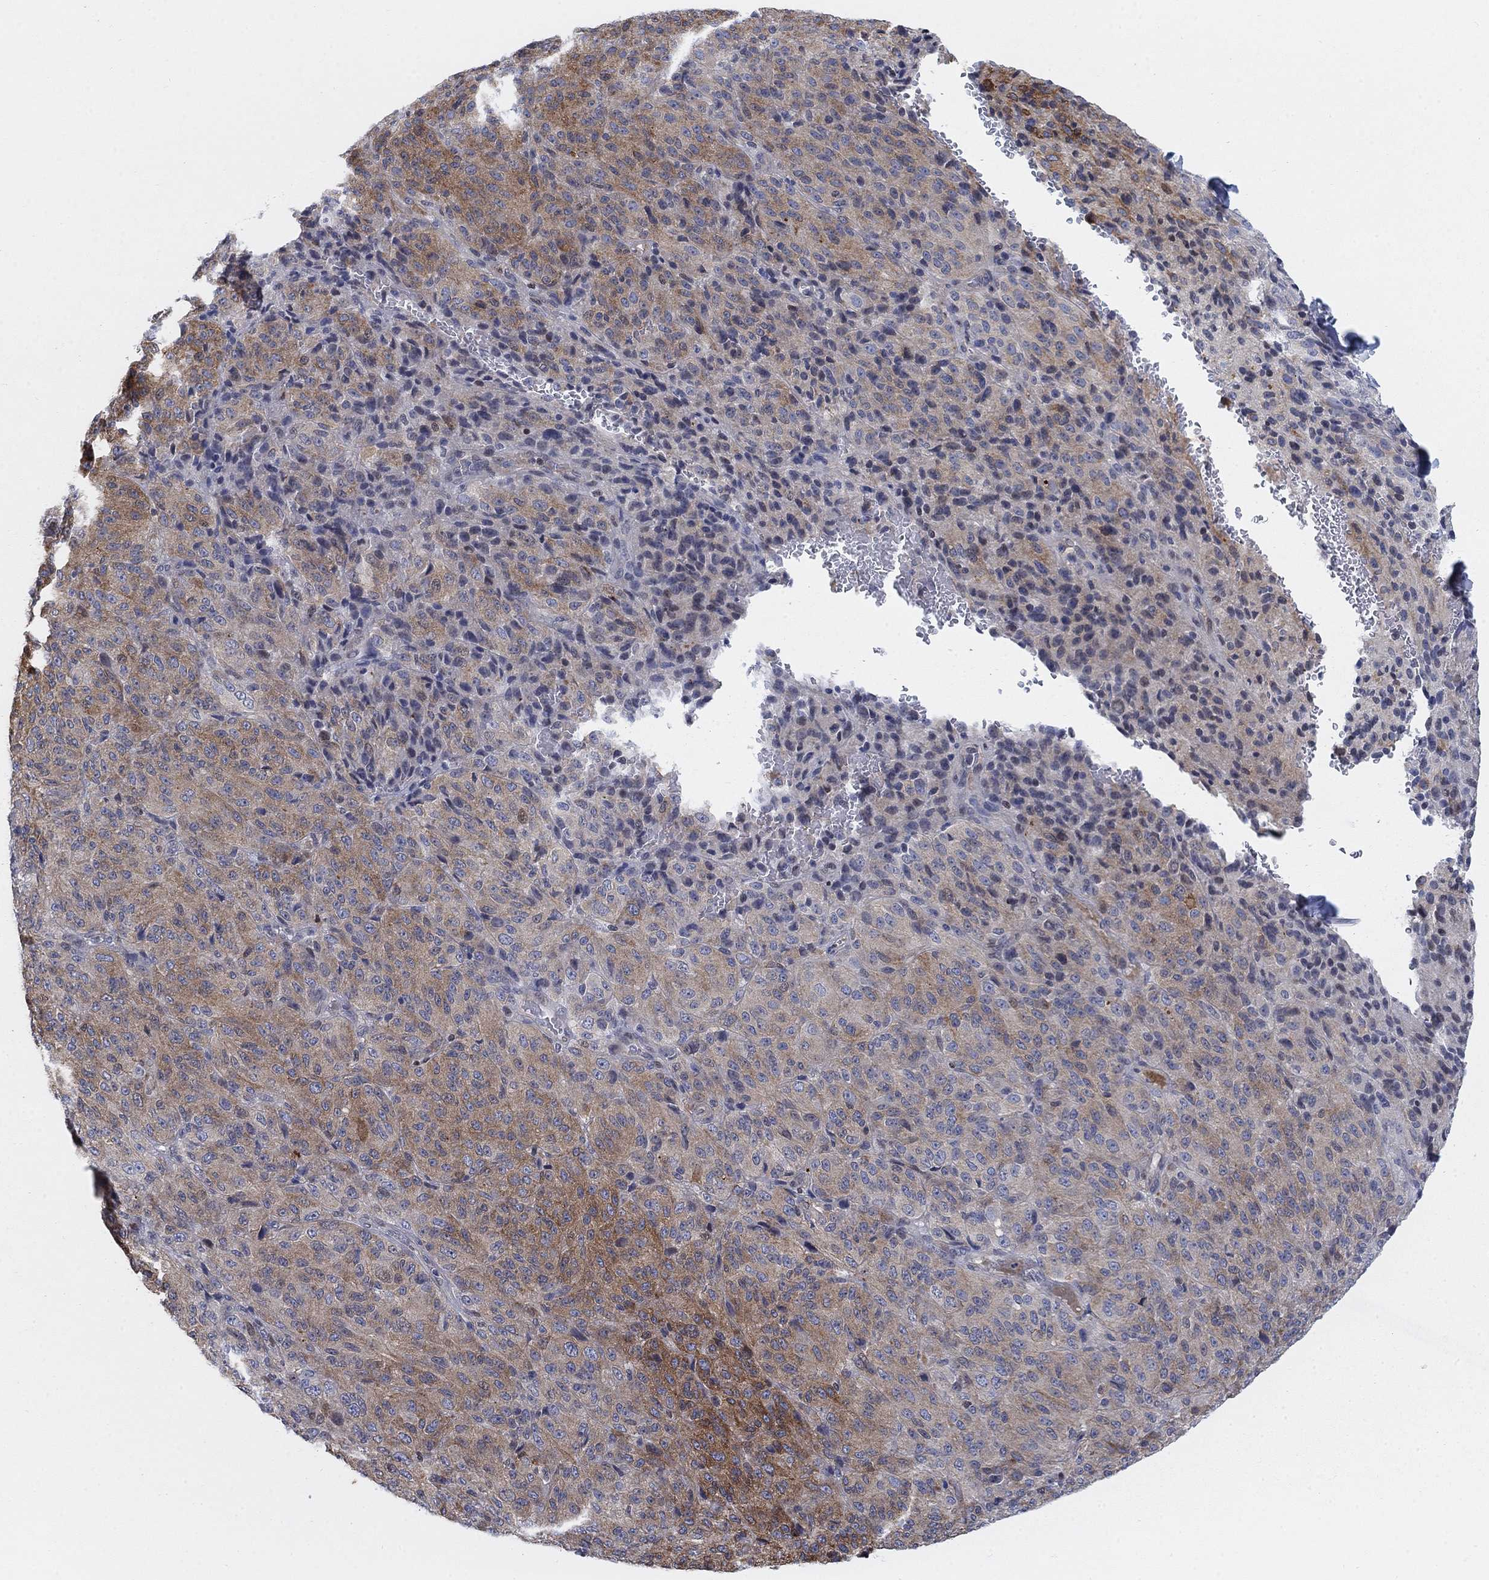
{"staining": {"intensity": "moderate", "quantity": "25%-75%", "location": "cytoplasmic/membranous"}, "tissue": "melanoma", "cell_type": "Tumor cells", "image_type": "cancer", "snomed": [{"axis": "morphology", "description": "Malignant melanoma, Metastatic site"}, {"axis": "topography", "description": "Brain"}], "caption": "Melanoma stained with a protein marker exhibits moderate staining in tumor cells.", "gene": "MYO3A", "patient": {"sex": "female", "age": 56}}